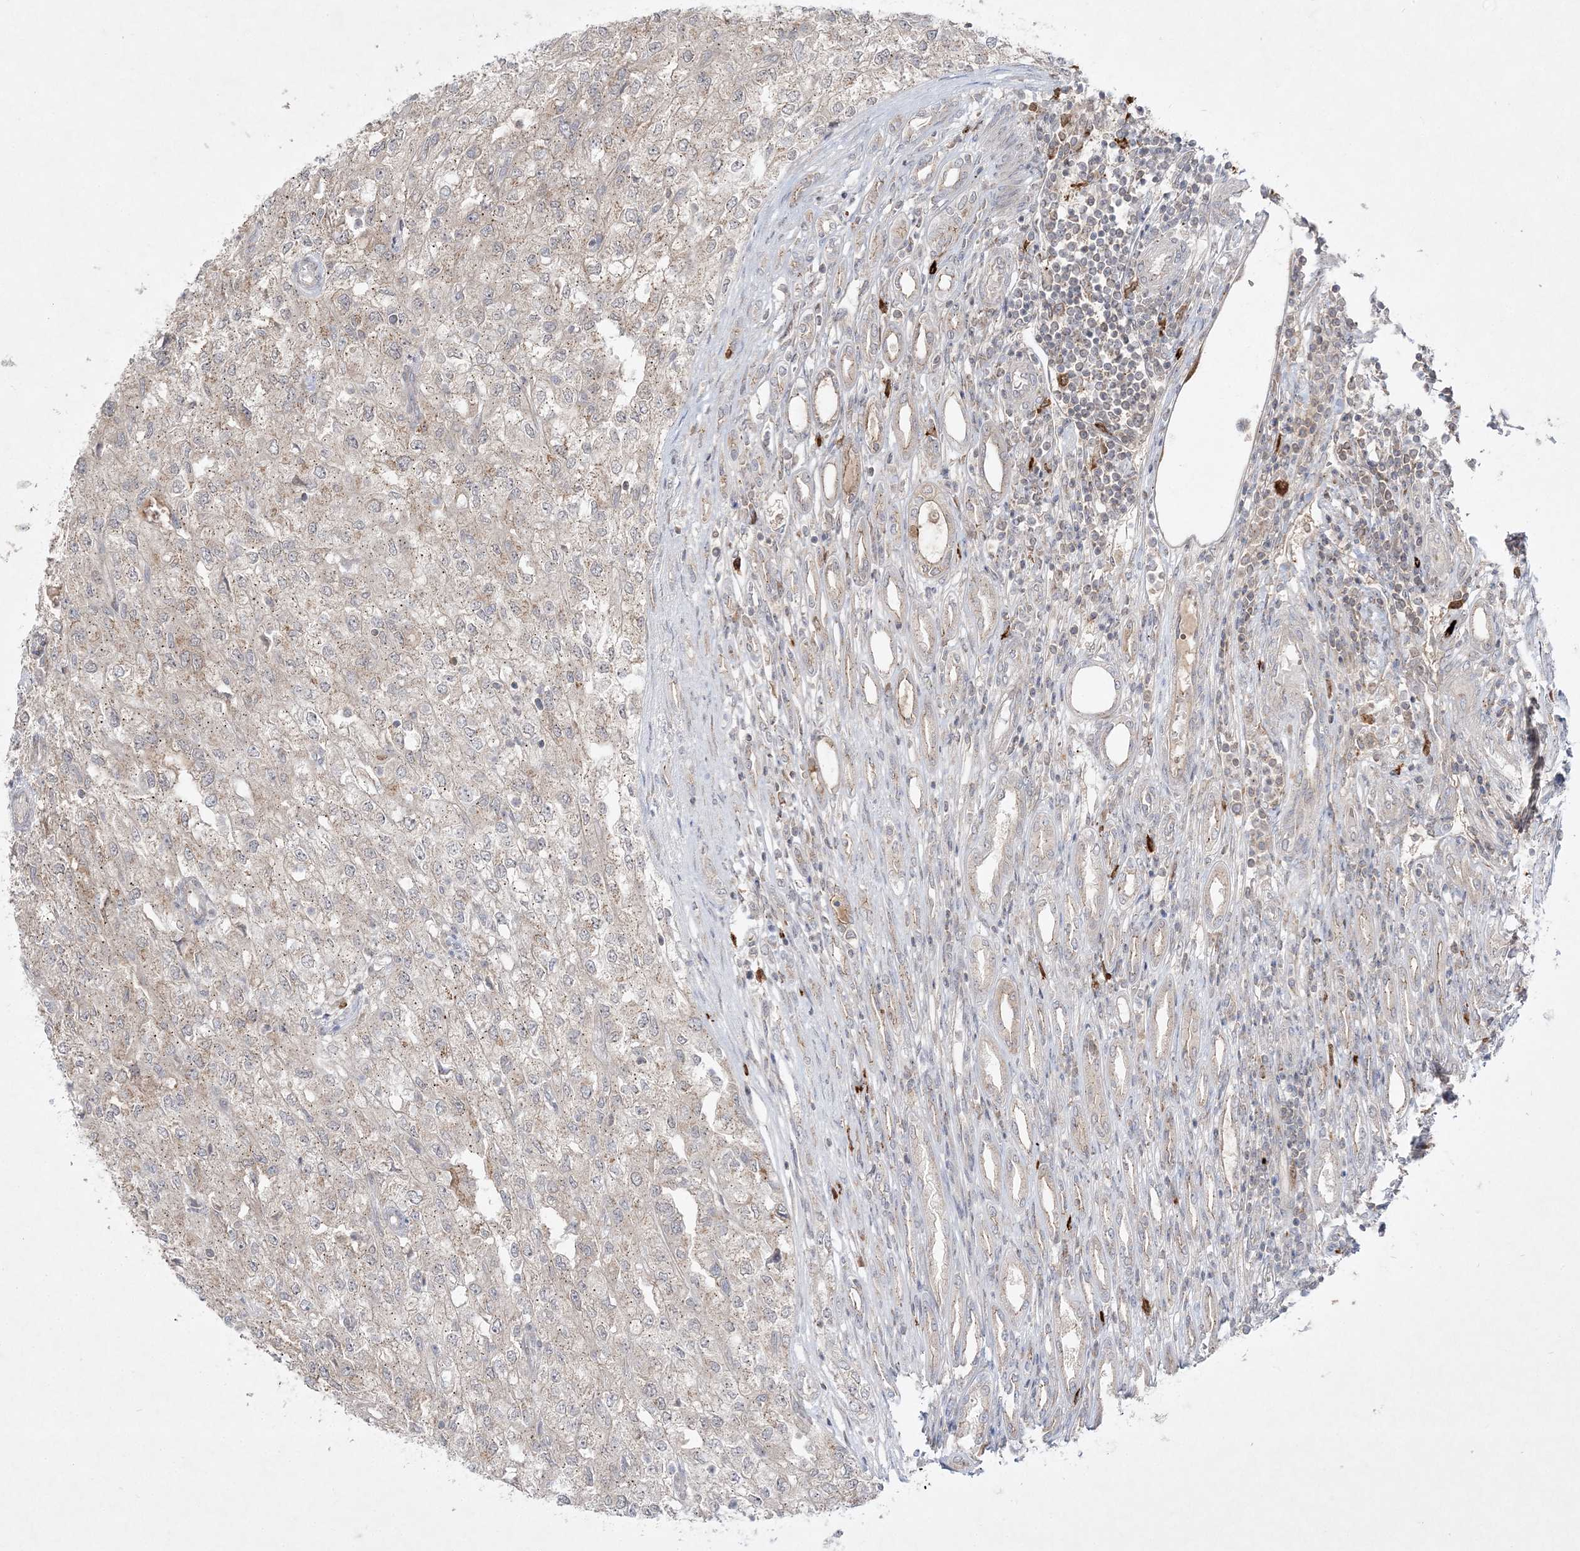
{"staining": {"intensity": "weak", "quantity": "25%-75%", "location": "cytoplasmic/membranous"}, "tissue": "renal cancer", "cell_type": "Tumor cells", "image_type": "cancer", "snomed": [{"axis": "morphology", "description": "Adenocarcinoma, NOS"}, {"axis": "topography", "description": "Kidney"}], "caption": "High-magnification brightfield microscopy of renal cancer (adenocarcinoma) stained with DAB (3,3'-diaminobenzidine) (brown) and counterstained with hematoxylin (blue). tumor cells exhibit weak cytoplasmic/membranous expression is identified in approximately25%-75% of cells.", "gene": "CLNK", "patient": {"sex": "female", "age": 54}}